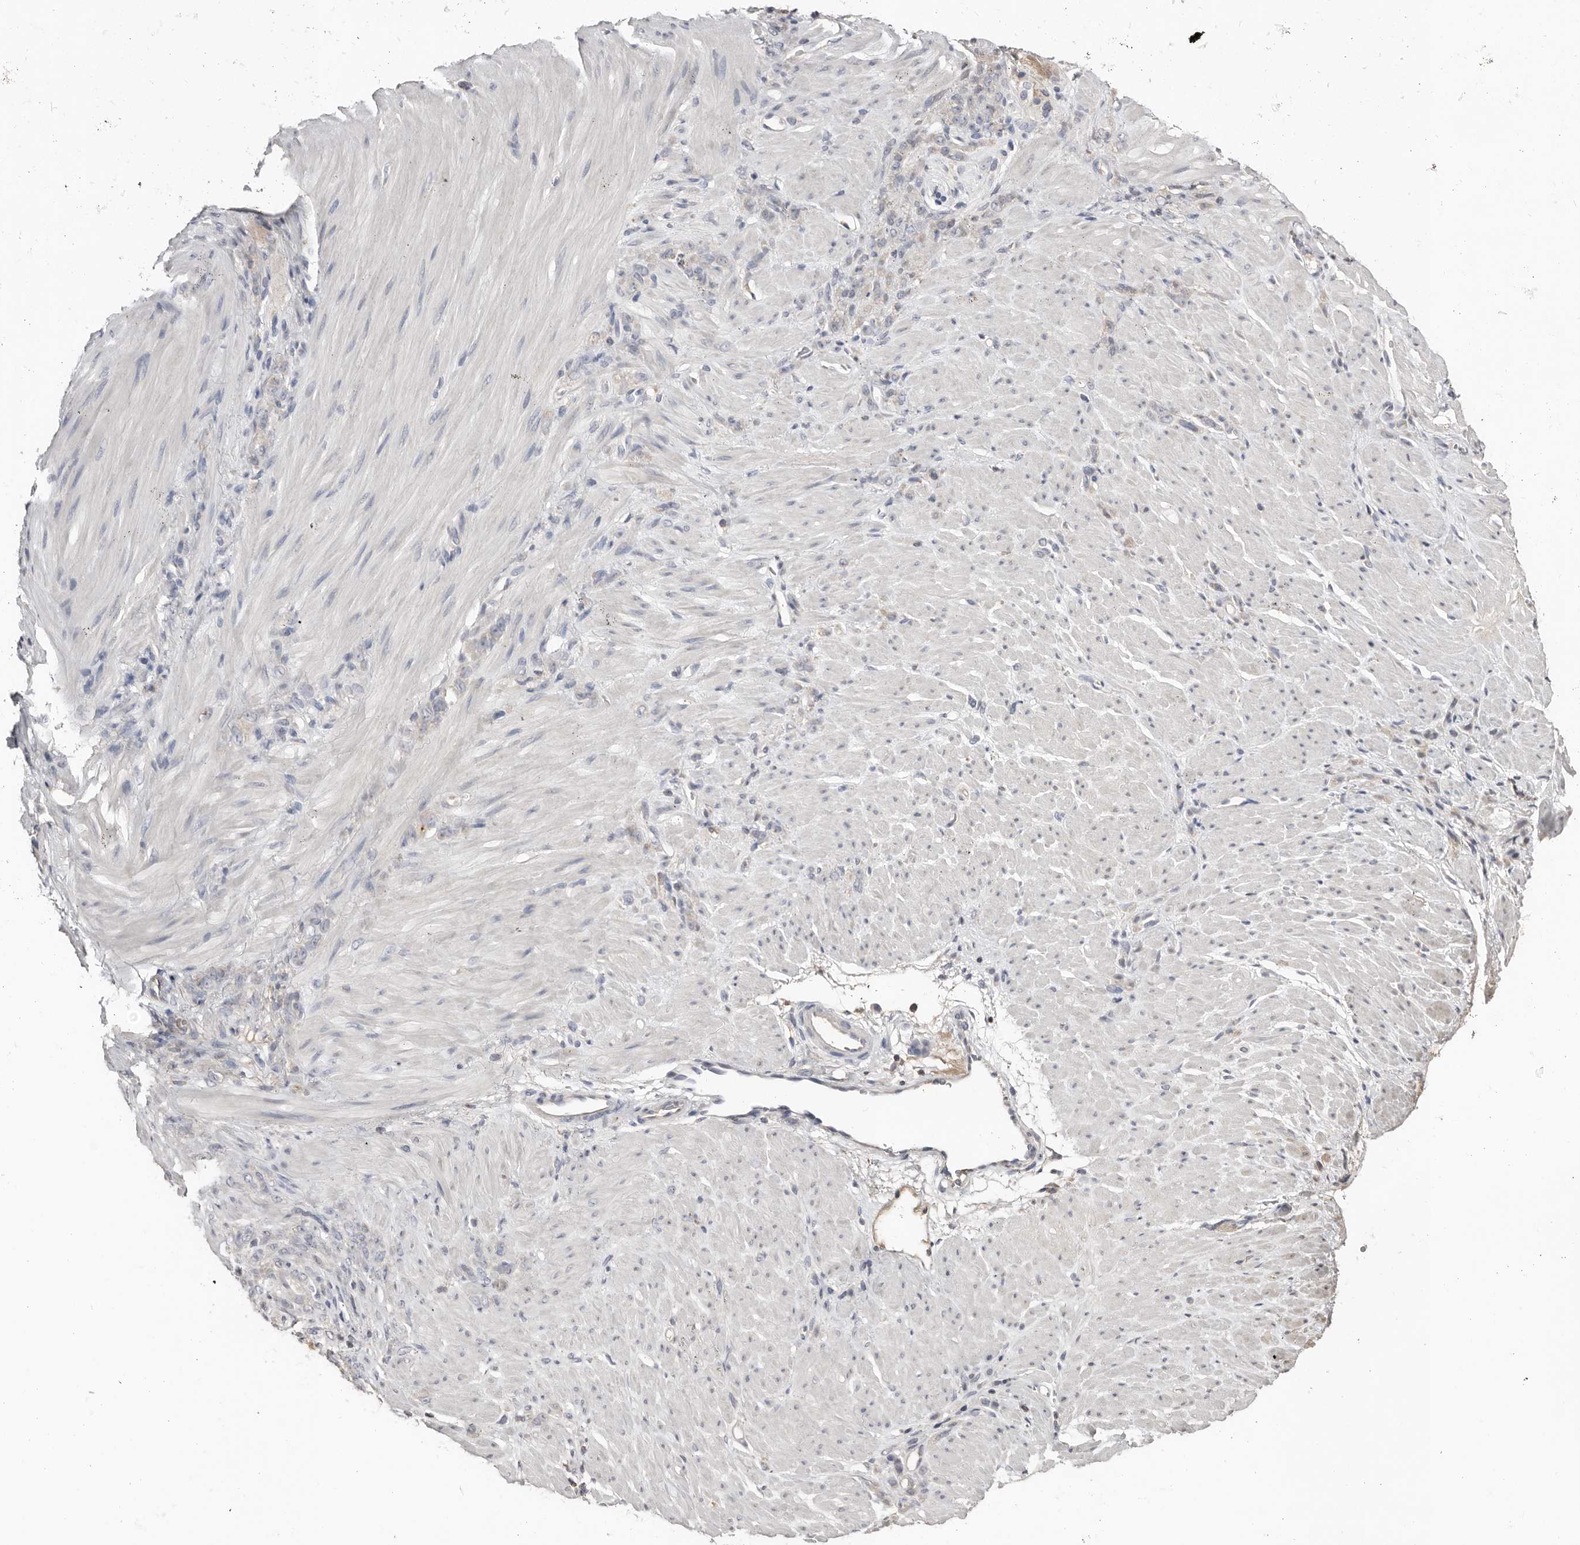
{"staining": {"intensity": "negative", "quantity": "none", "location": "none"}, "tissue": "stomach cancer", "cell_type": "Tumor cells", "image_type": "cancer", "snomed": [{"axis": "morphology", "description": "Normal tissue, NOS"}, {"axis": "morphology", "description": "Adenocarcinoma, NOS"}, {"axis": "topography", "description": "Stomach"}], "caption": "The micrograph reveals no significant staining in tumor cells of stomach cancer.", "gene": "SLC39A2", "patient": {"sex": "male", "age": 82}}